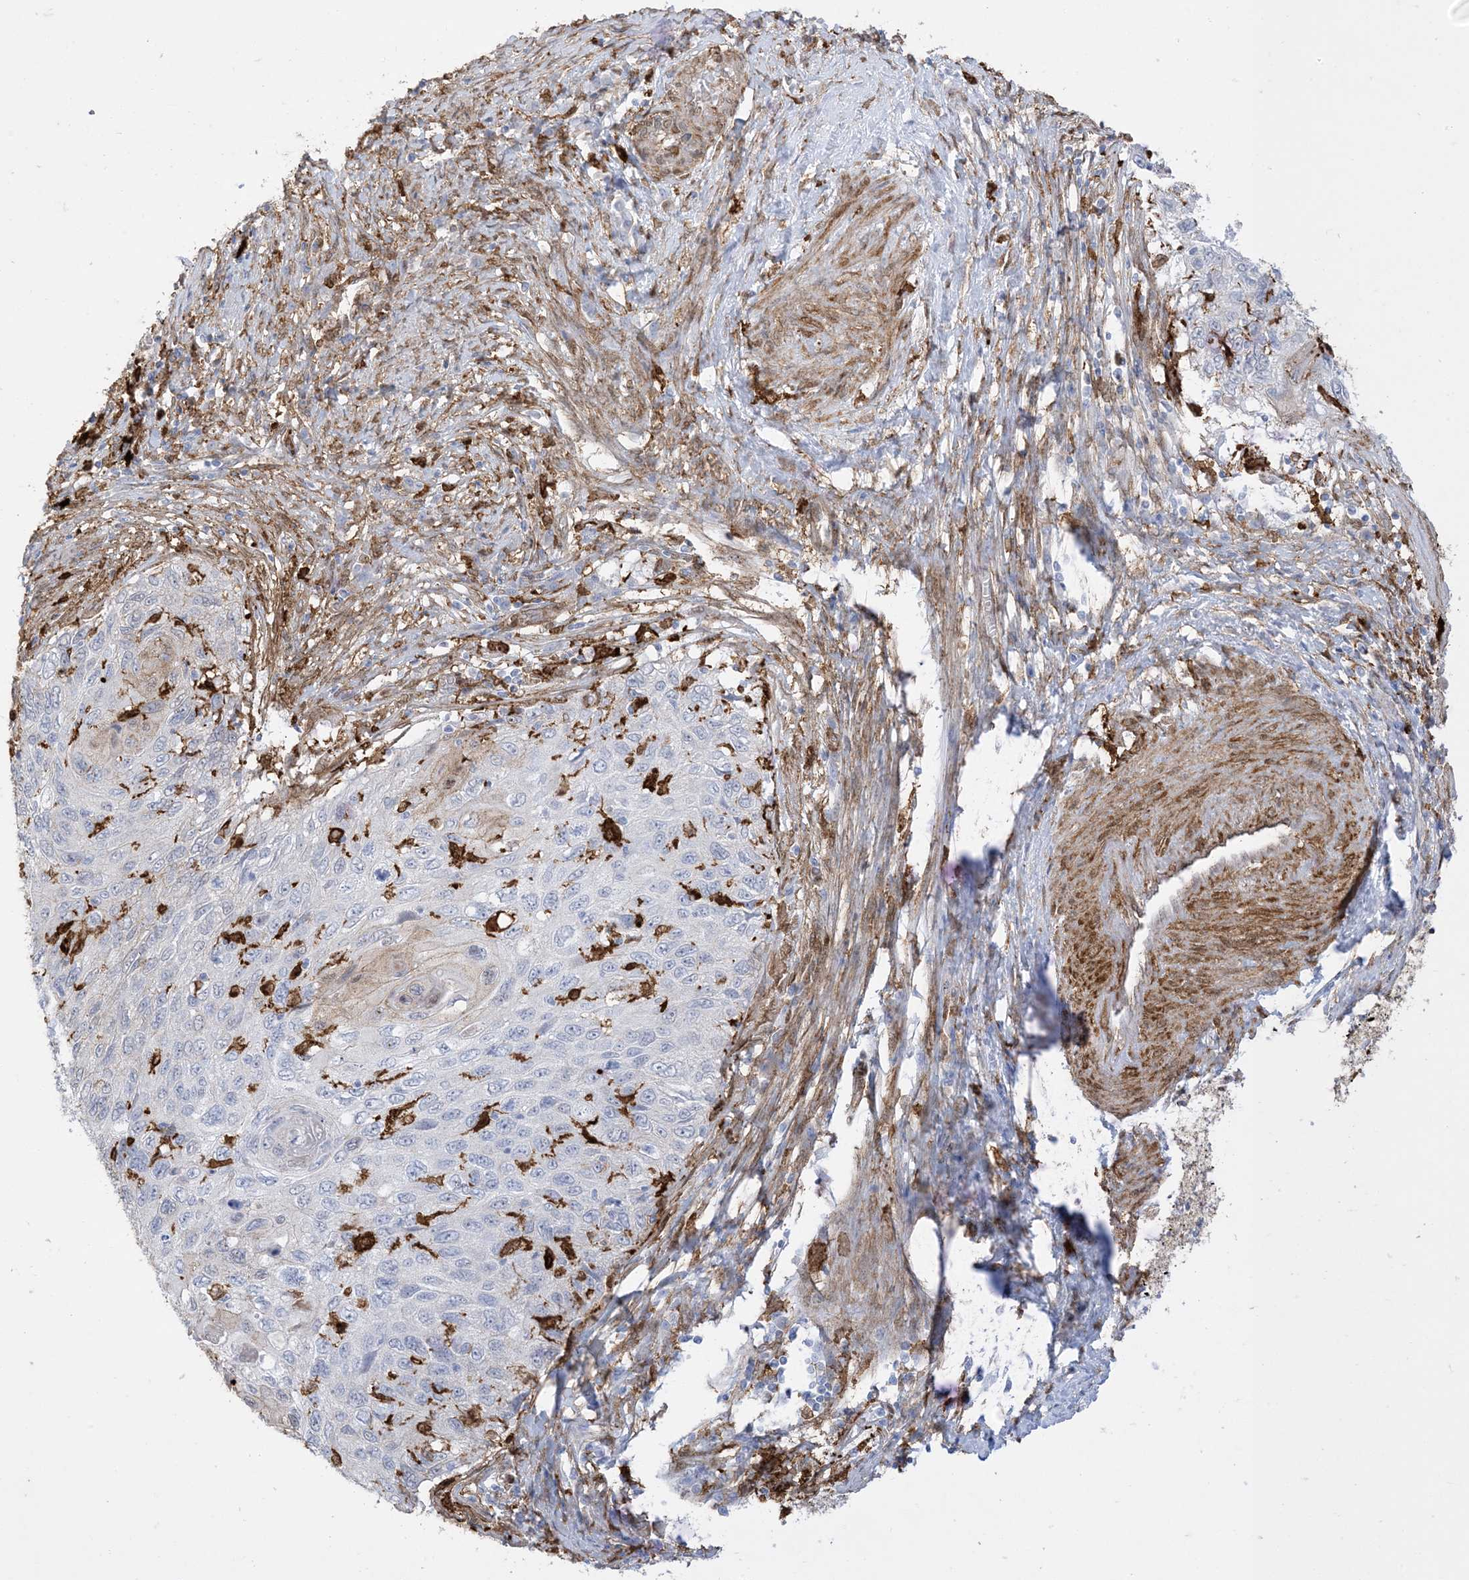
{"staining": {"intensity": "negative", "quantity": "none", "location": "none"}, "tissue": "cervical cancer", "cell_type": "Tumor cells", "image_type": "cancer", "snomed": [{"axis": "morphology", "description": "Squamous cell carcinoma, NOS"}, {"axis": "topography", "description": "Cervix"}], "caption": "A histopathology image of human cervical cancer (squamous cell carcinoma) is negative for staining in tumor cells. (DAB IHC visualized using brightfield microscopy, high magnification).", "gene": "GSN", "patient": {"sex": "female", "age": 70}}